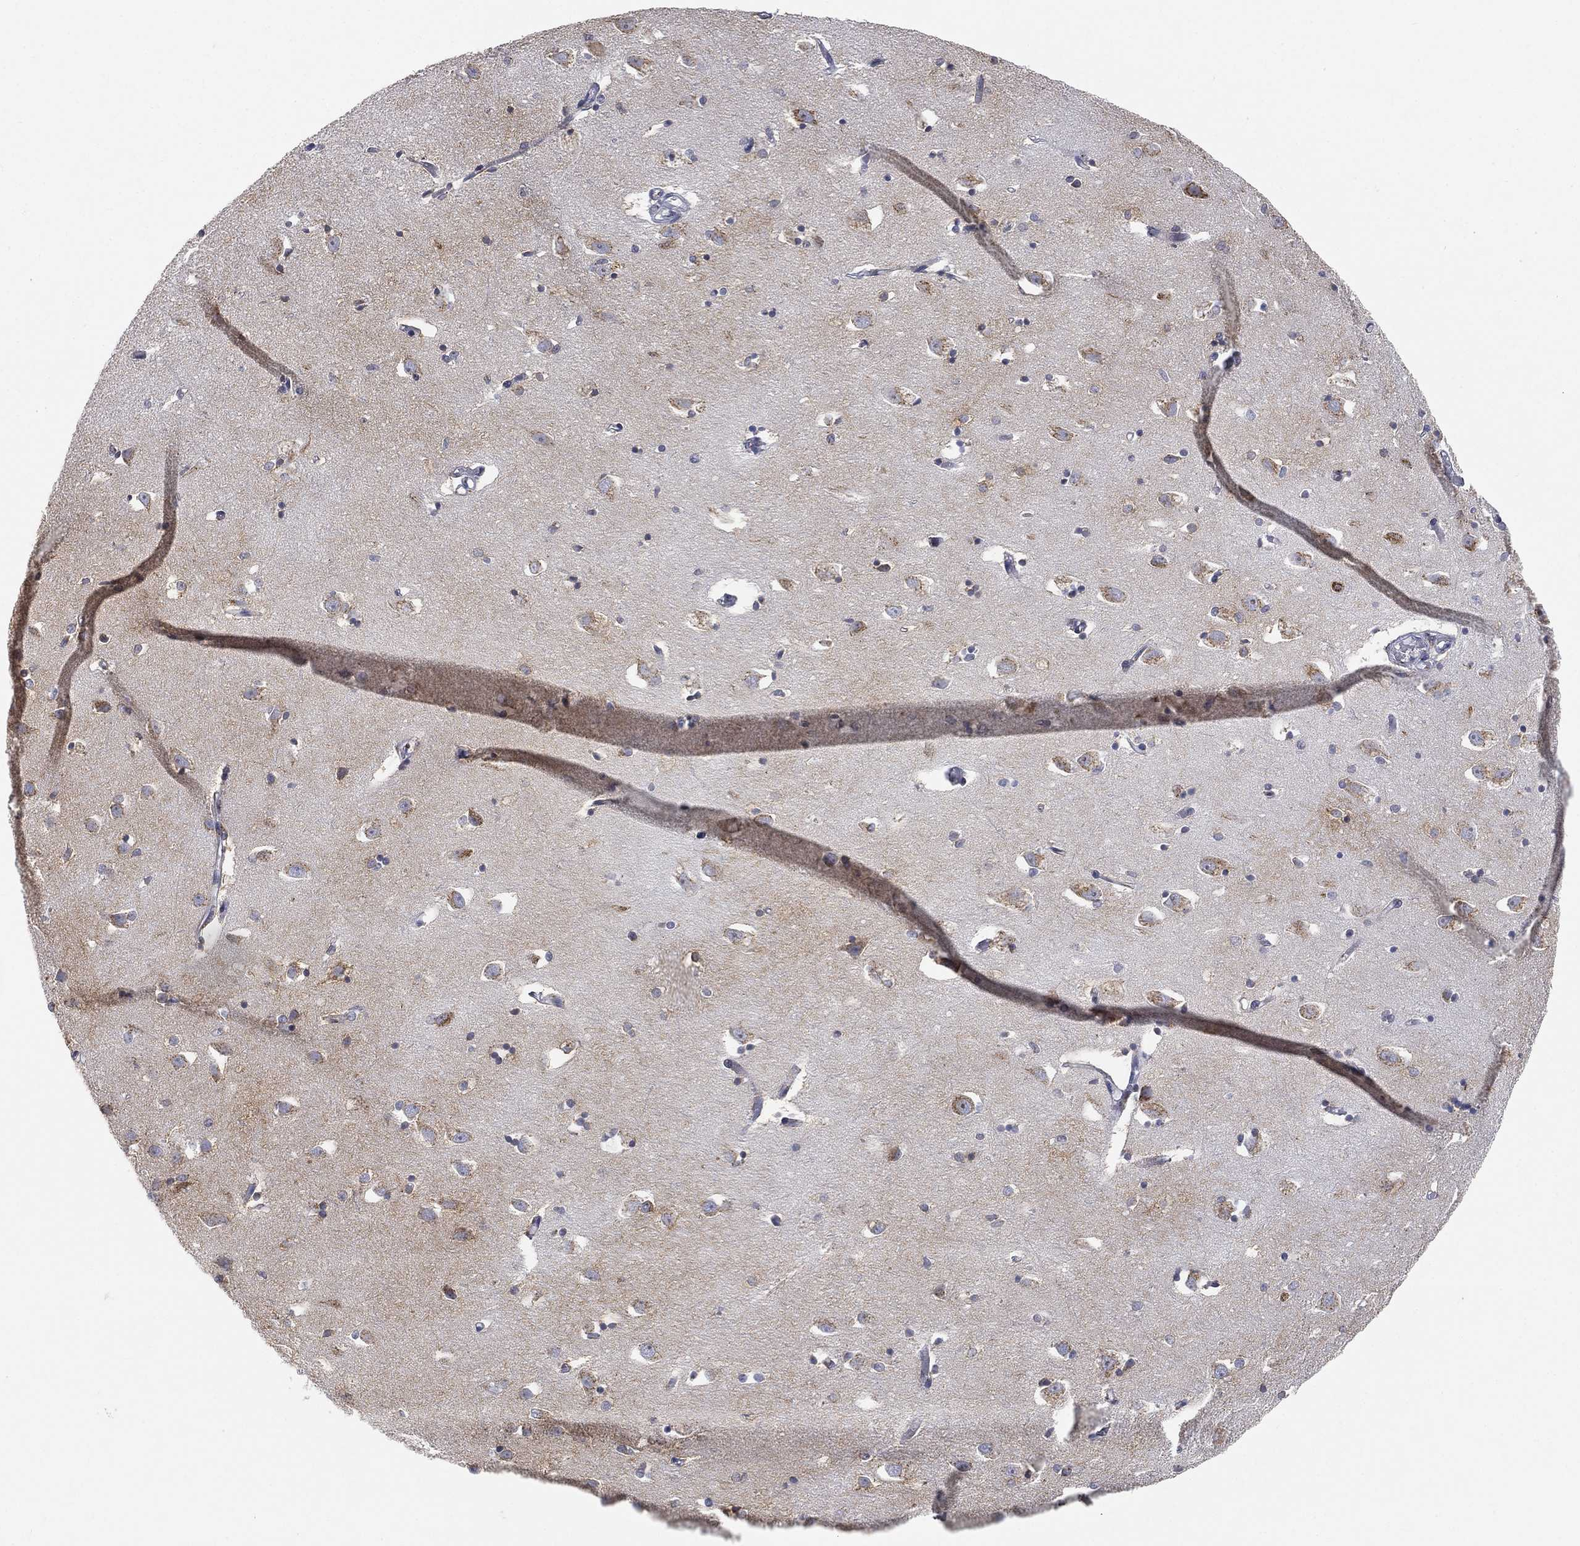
{"staining": {"intensity": "negative", "quantity": "none", "location": "none"}, "tissue": "hippocampus", "cell_type": "Glial cells", "image_type": "normal", "snomed": [{"axis": "morphology", "description": "Normal tissue, NOS"}, {"axis": "topography", "description": "Lateral ventricle wall"}, {"axis": "topography", "description": "Hippocampus"}], "caption": "This histopathology image is of normal hippocampus stained with IHC to label a protein in brown with the nuclei are counter-stained blue. There is no staining in glial cells.", "gene": "TICAM1", "patient": {"sex": "female", "age": 63}}